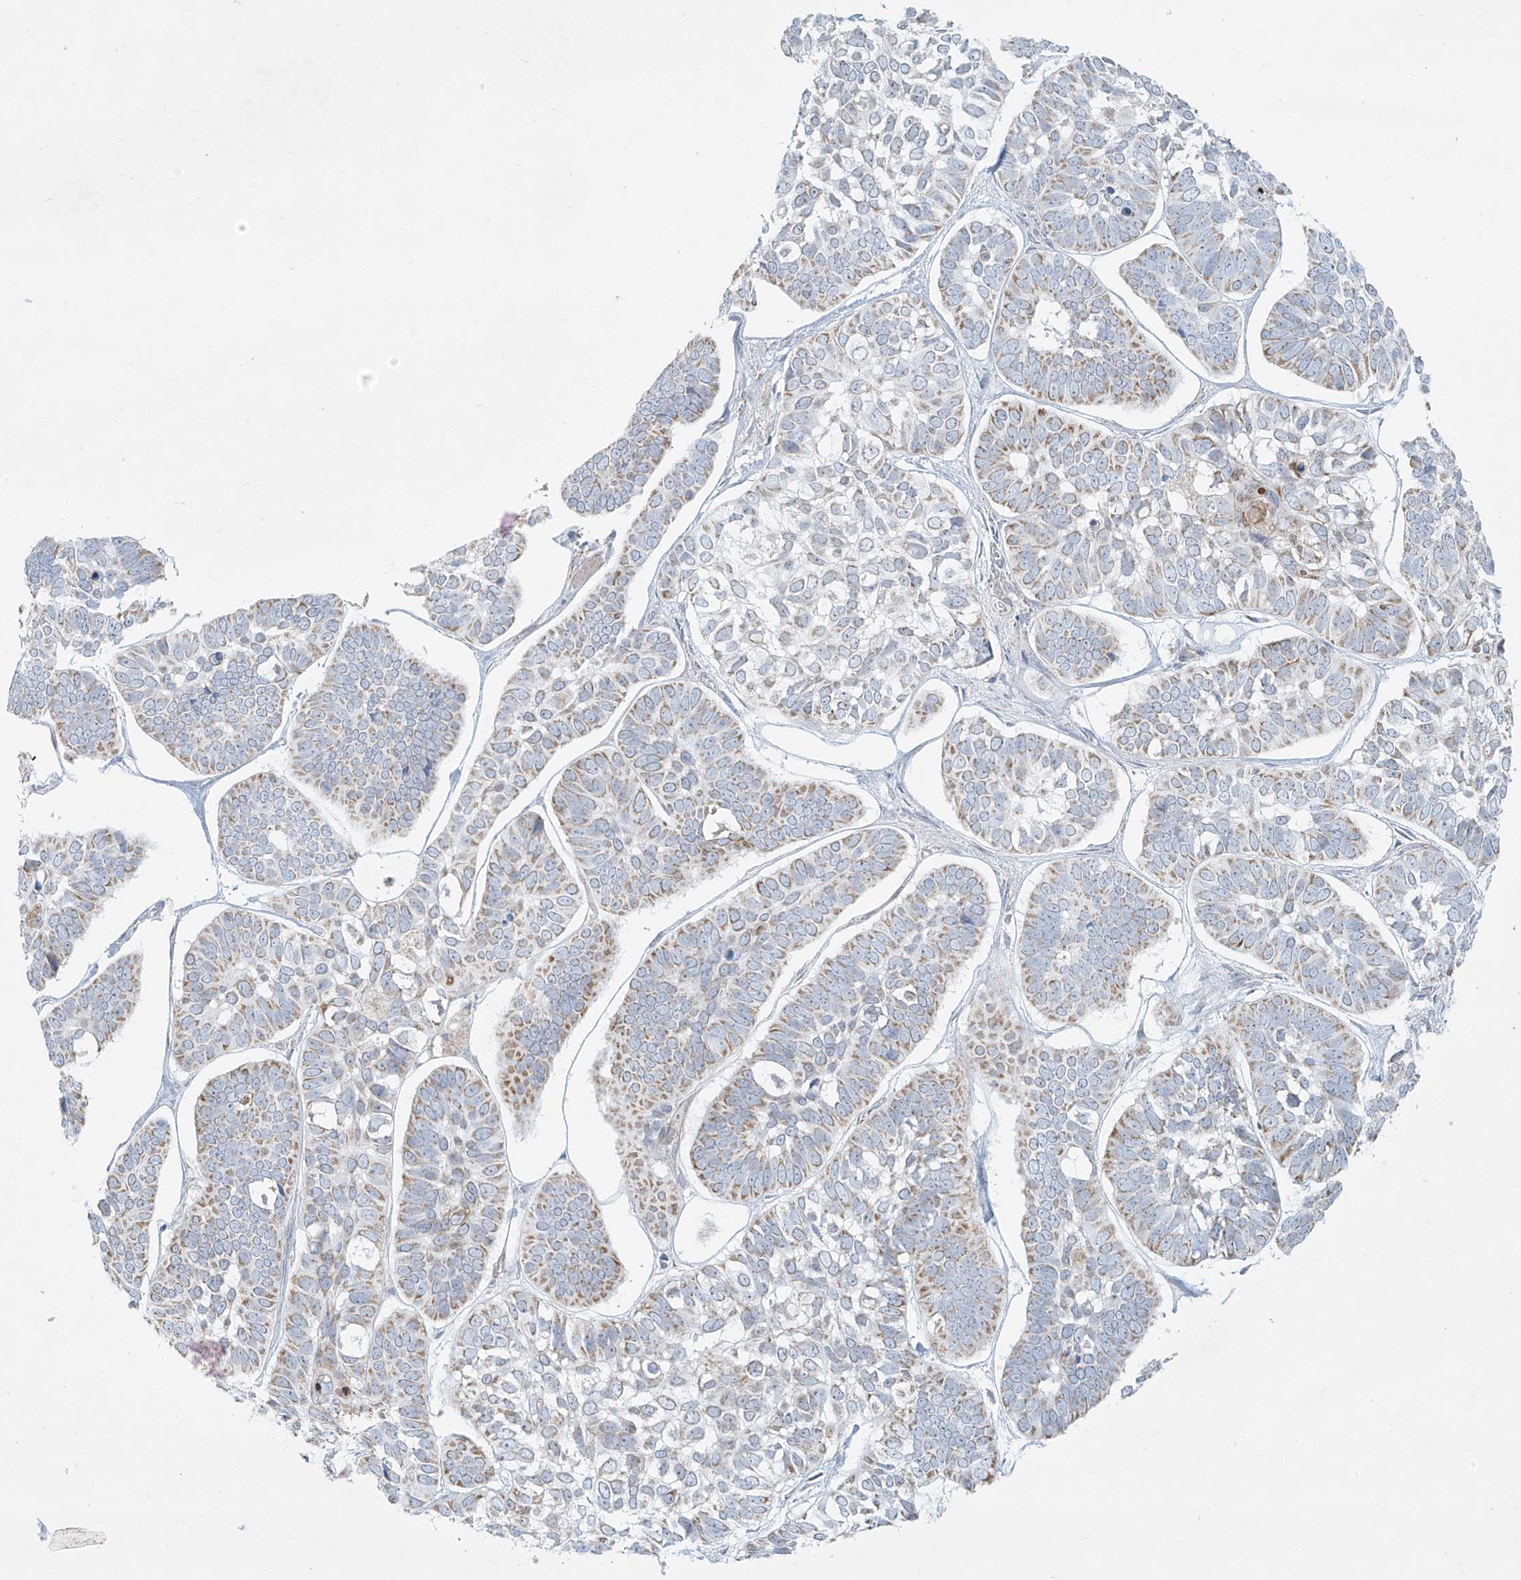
{"staining": {"intensity": "weak", "quantity": ">75%", "location": "cytoplasmic/membranous"}, "tissue": "skin cancer", "cell_type": "Tumor cells", "image_type": "cancer", "snomed": [{"axis": "morphology", "description": "Basal cell carcinoma"}, {"axis": "topography", "description": "Skin"}], "caption": "High-power microscopy captured an immunohistochemistry (IHC) micrograph of skin basal cell carcinoma, revealing weak cytoplasmic/membranous staining in about >75% of tumor cells. (Stains: DAB (3,3'-diaminobenzidine) in brown, nuclei in blue, Microscopy: brightfield microscopy at high magnification).", "gene": "SMDT1", "patient": {"sex": "male", "age": 62}}